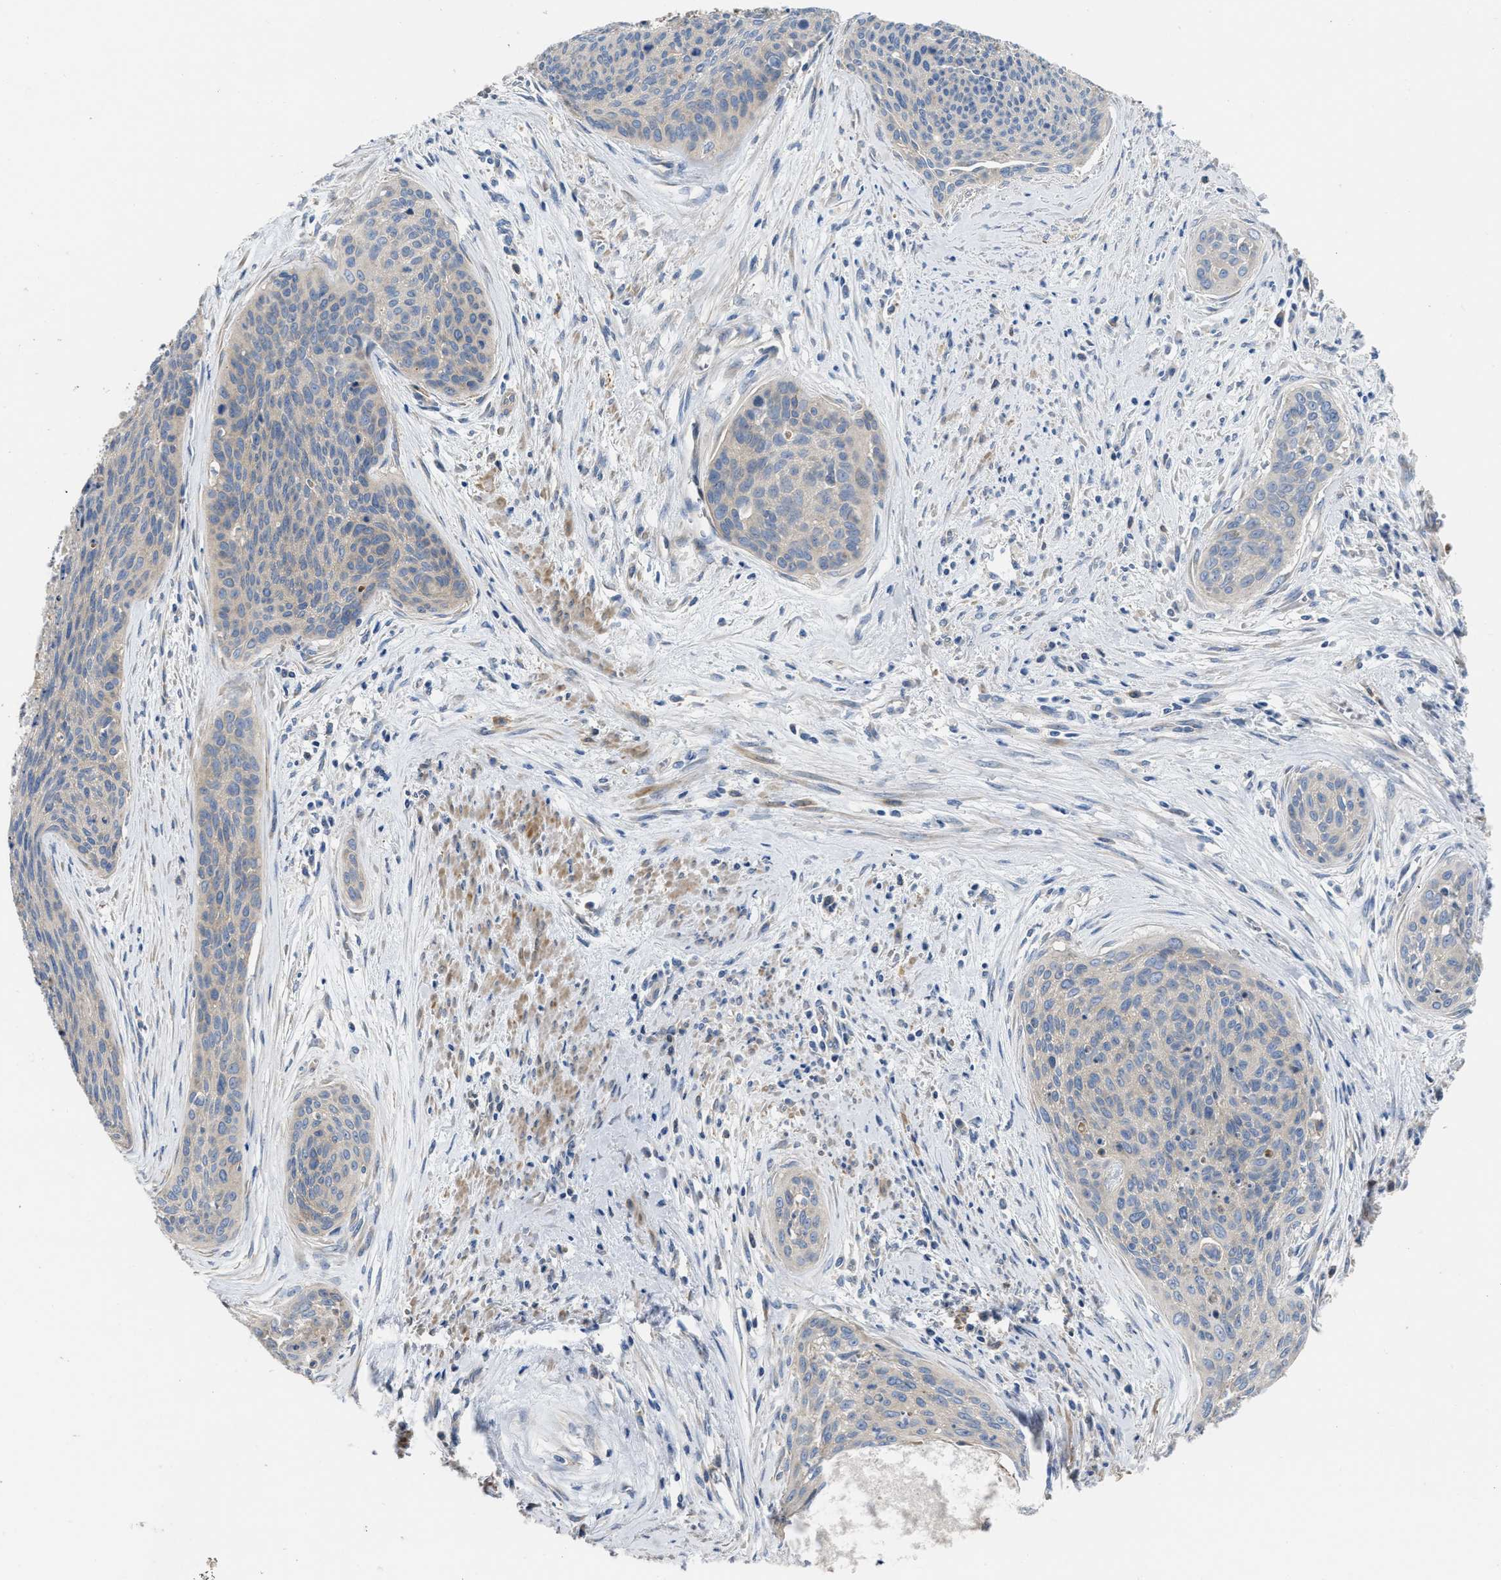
{"staining": {"intensity": "negative", "quantity": "none", "location": "none"}, "tissue": "cervical cancer", "cell_type": "Tumor cells", "image_type": "cancer", "snomed": [{"axis": "morphology", "description": "Squamous cell carcinoma, NOS"}, {"axis": "topography", "description": "Cervix"}], "caption": "Immunohistochemical staining of human squamous cell carcinoma (cervical) displays no significant expression in tumor cells.", "gene": "DHX58", "patient": {"sex": "female", "age": 55}}